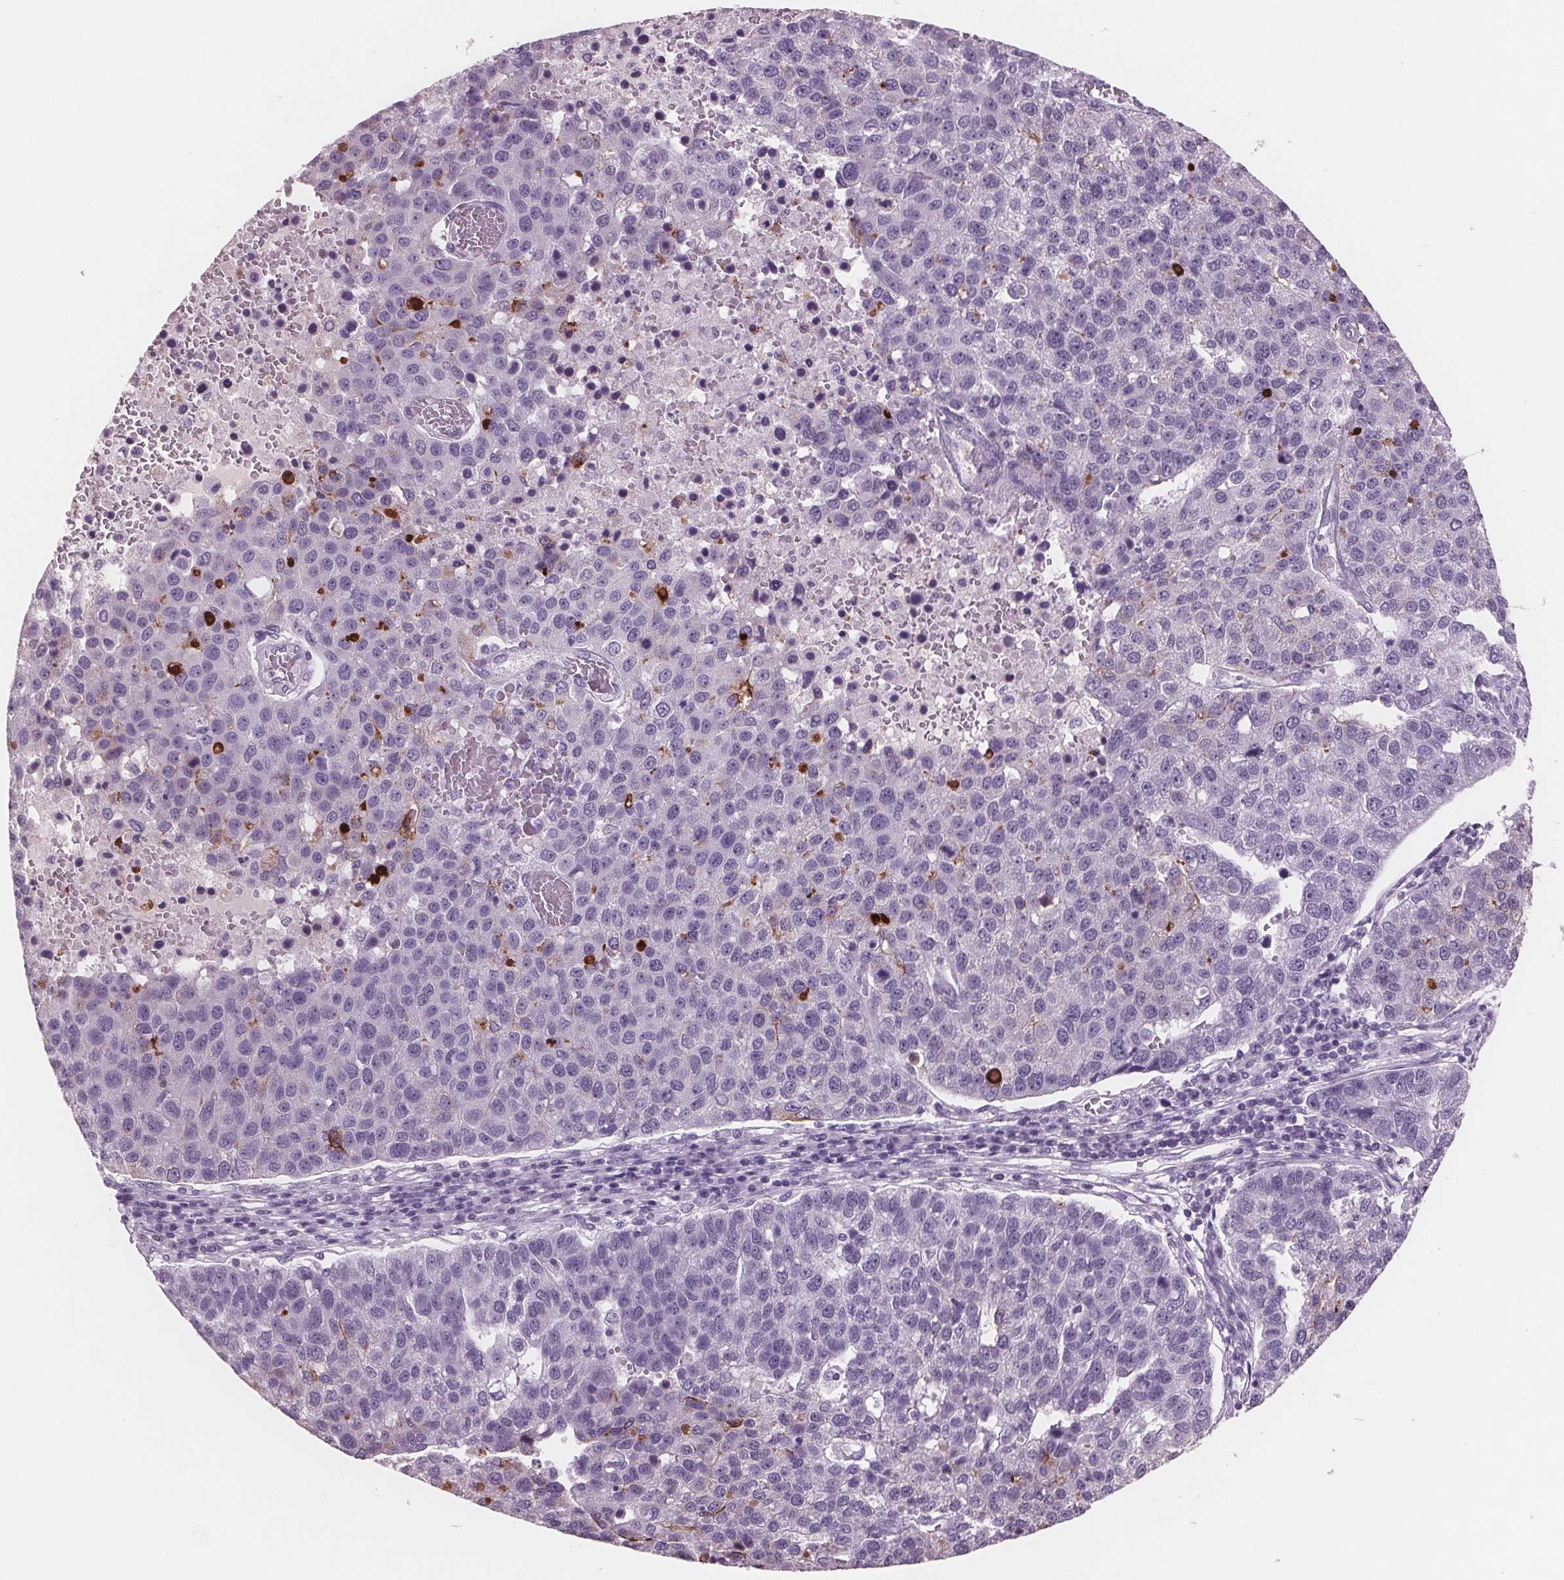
{"staining": {"intensity": "negative", "quantity": "none", "location": "none"}, "tissue": "pancreatic cancer", "cell_type": "Tumor cells", "image_type": "cancer", "snomed": [{"axis": "morphology", "description": "Adenocarcinoma, NOS"}, {"axis": "topography", "description": "Pancreas"}], "caption": "Human pancreatic adenocarcinoma stained for a protein using immunohistochemistry (IHC) displays no positivity in tumor cells.", "gene": "AMBP", "patient": {"sex": "female", "age": 61}}